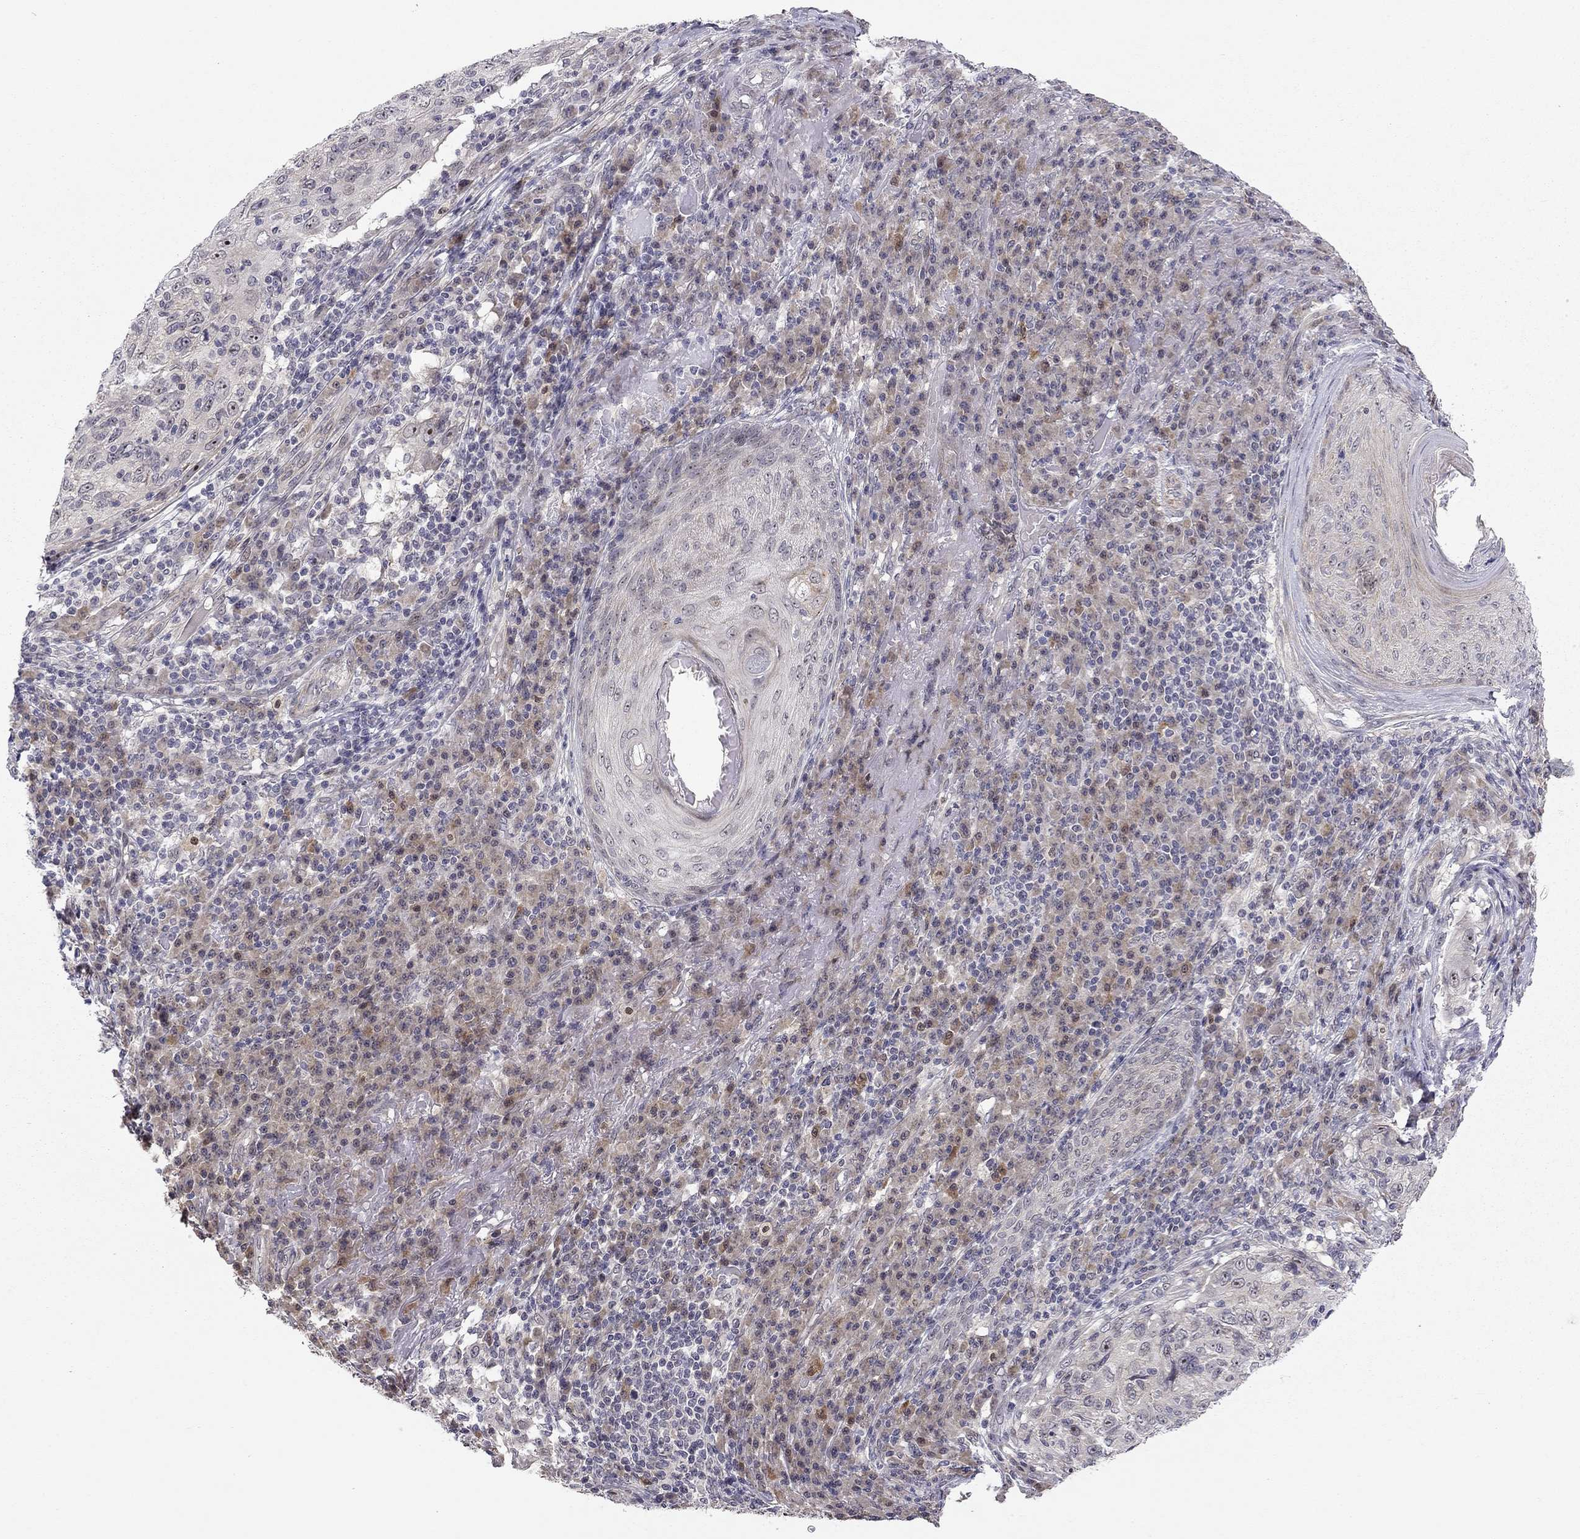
{"staining": {"intensity": "moderate", "quantity": "<25%", "location": "nuclear"}, "tissue": "skin cancer", "cell_type": "Tumor cells", "image_type": "cancer", "snomed": [{"axis": "morphology", "description": "Squamous cell carcinoma, NOS"}, {"axis": "topography", "description": "Skin"}], "caption": "Approximately <25% of tumor cells in human skin cancer (squamous cell carcinoma) display moderate nuclear protein positivity as visualized by brown immunohistochemical staining.", "gene": "STXBP6", "patient": {"sex": "male", "age": 92}}